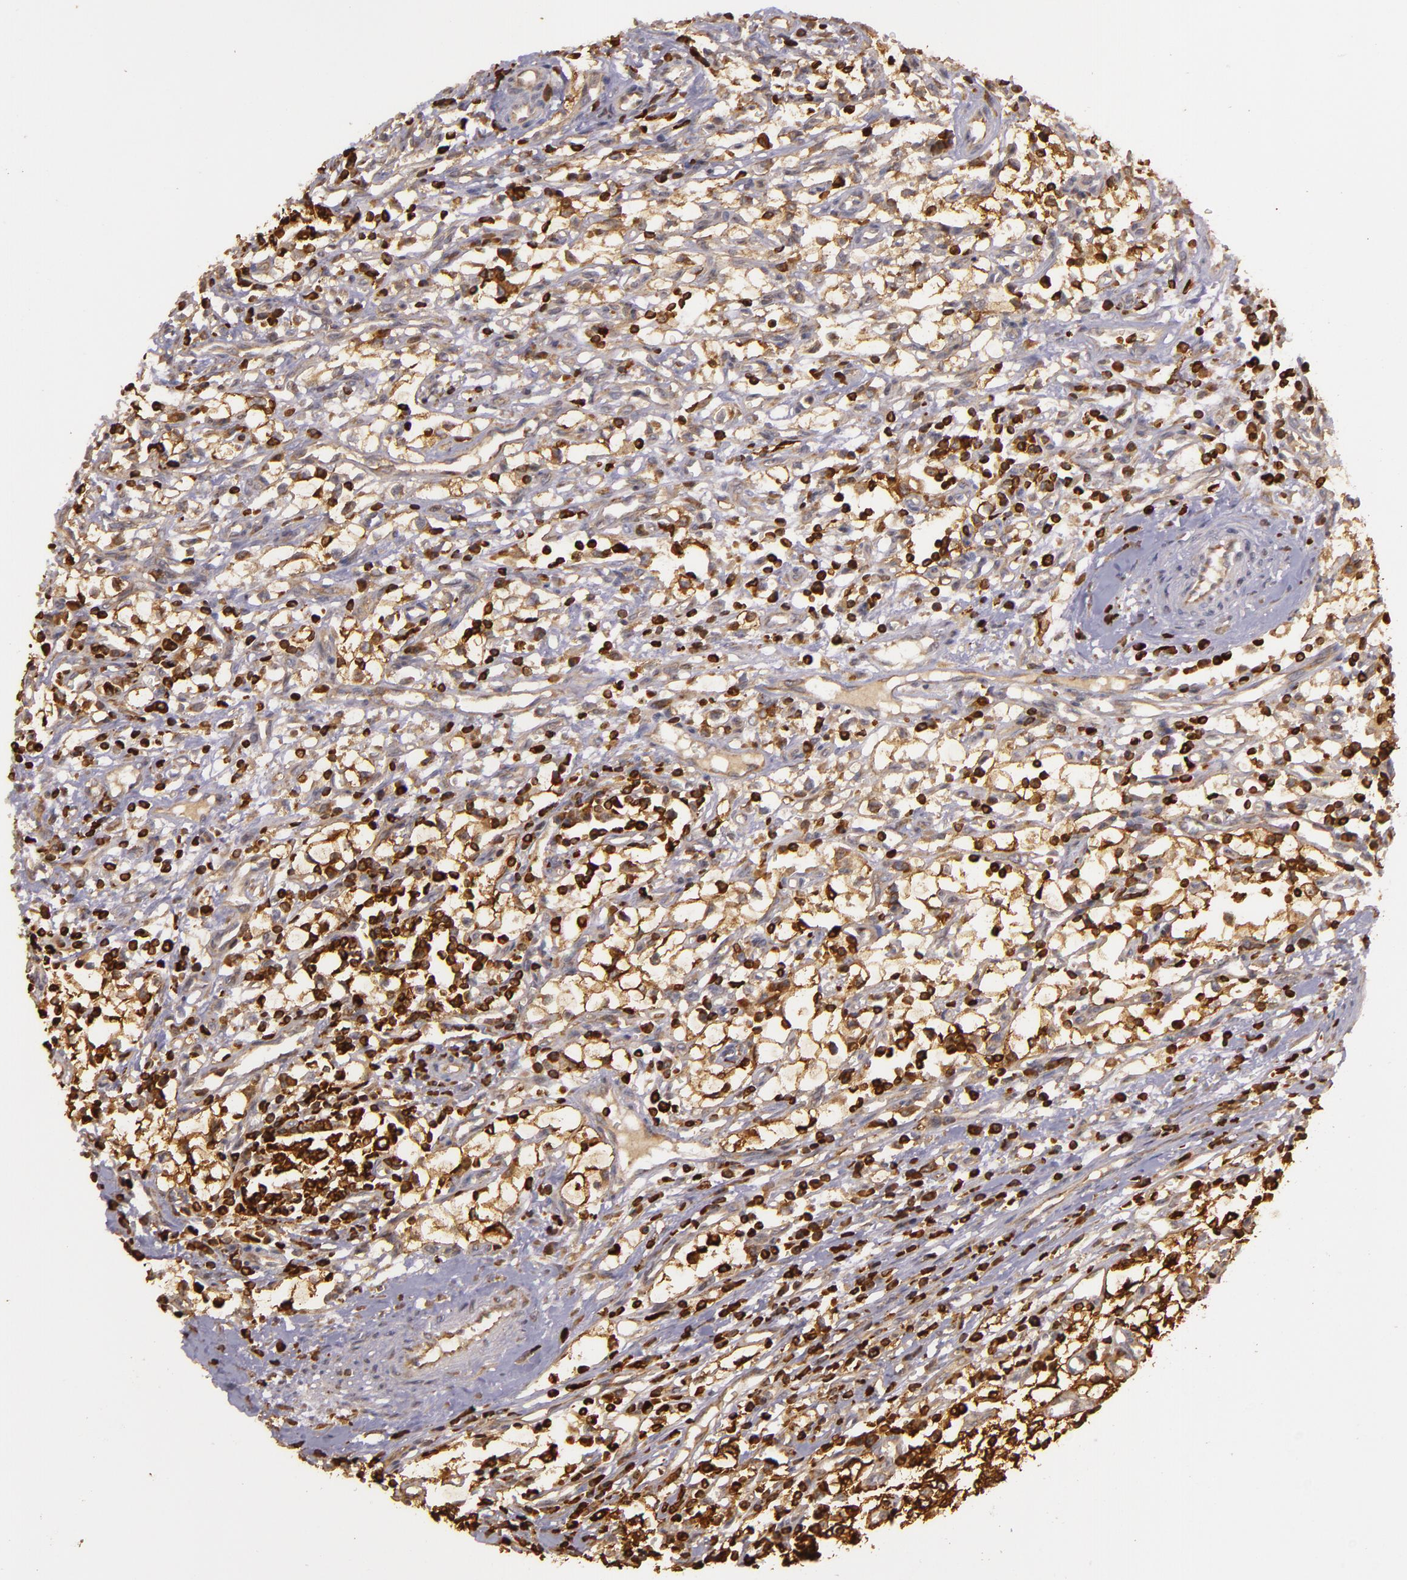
{"staining": {"intensity": "strong", "quantity": ">75%", "location": "cytoplasmic/membranous"}, "tissue": "renal cancer", "cell_type": "Tumor cells", "image_type": "cancer", "snomed": [{"axis": "morphology", "description": "Adenocarcinoma, NOS"}, {"axis": "topography", "description": "Kidney"}], "caption": "The image demonstrates a brown stain indicating the presence of a protein in the cytoplasmic/membranous of tumor cells in adenocarcinoma (renal).", "gene": "SLC9A3R1", "patient": {"sex": "male", "age": 82}}